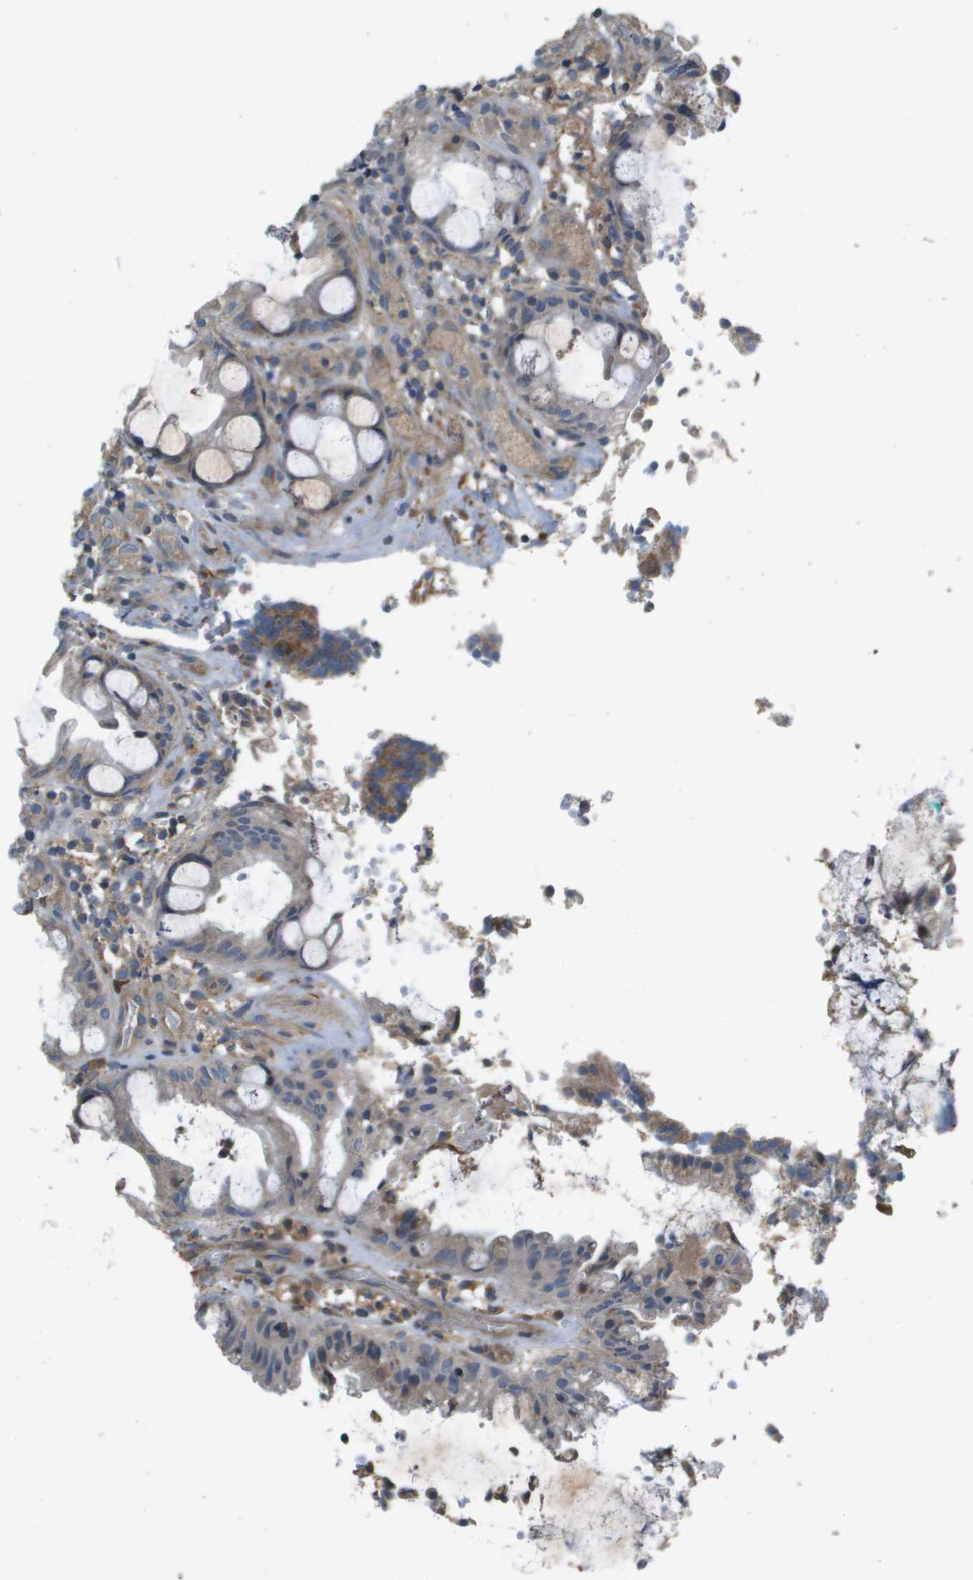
{"staining": {"intensity": "weak", "quantity": ">75%", "location": "cytoplasmic/membranous"}, "tissue": "colorectal cancer", "cell_type": "Tumor cells", "image_type": "cancer", "snomed": [{"axis": "morphology", "description": "Adenocarcinoma, NOS"}, {"axis": "topography", "description": "Colon"}], "caption": "There is low levels of weak cytoplasmic/membranous staining in tumor cells of colorectal cancer, as demonstrated by immunohistochemical staining (brown color).", "gene": "SAMSN1", "patient": {"sex": "female", "age": 57}}